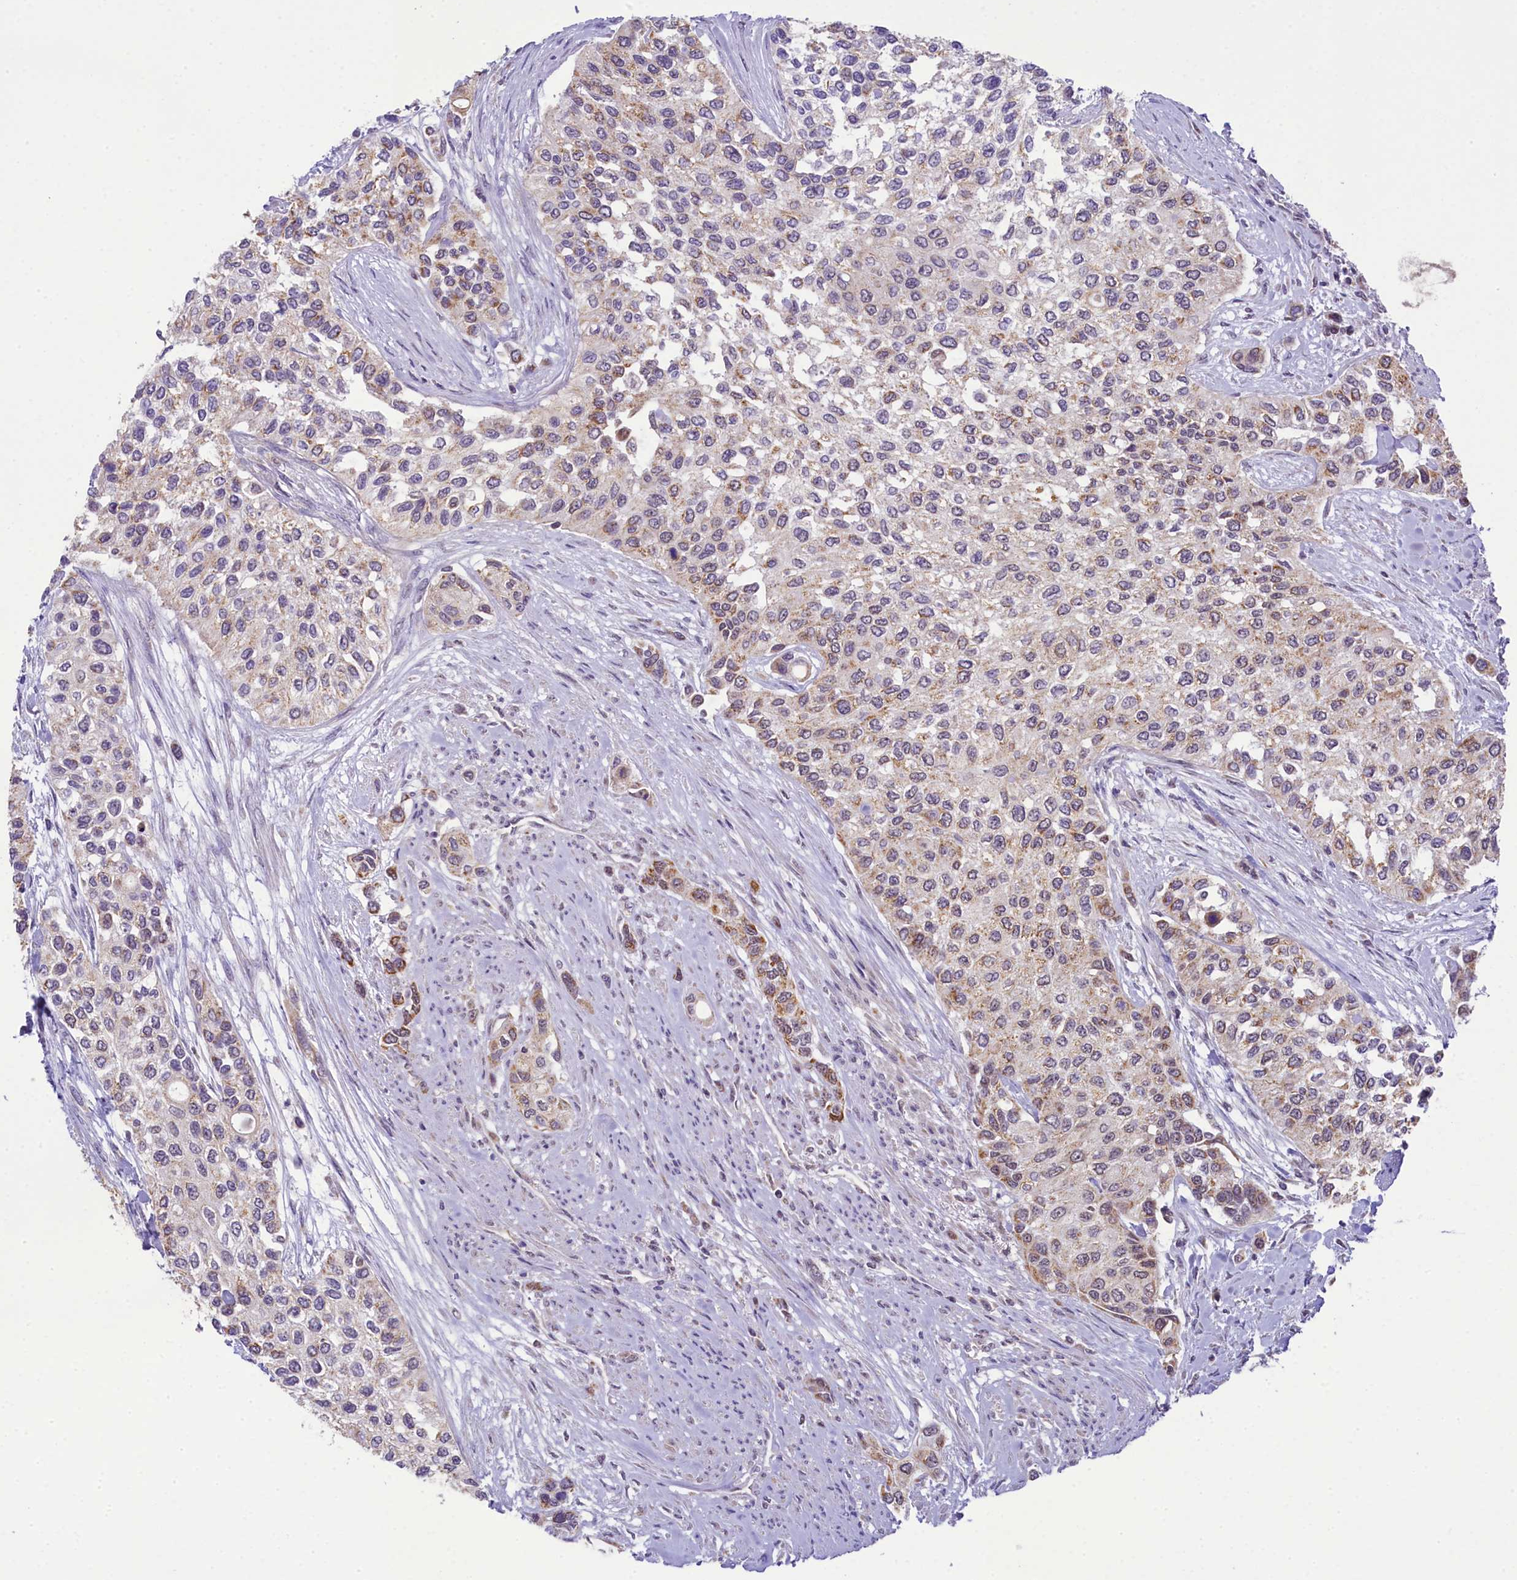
{"staining": {"intensity": "moderate", "quantity": "25%-75%", "location": "cytoplasmic/membranous"}, "tissue": "urothelial cancer", "cell_type": "Tumor cells", "image_type": "cancer", "snomed": [{"axis": "morphology", "description": "Normal tissue, NOS"}, {"axis": "morphology", "description": "Urothelial carcinoma, High grade"}, {"axis": "topography", "description": "Vascular tissue"}, {"axis": "topography", "description": "Urinary bladder"}], "caption": "Immunohistochemistry (IHC) histopathology image of neoplastic tissue: human urothelial cancer stained using IHC demonstrates medium levels of moderate protein expression localized specifically in the cytoplasmic/membranous of tumor cells, appearing as a cytoplasmic/membranous brown color.", "gene": "PAF1", "patient": {"sex": "female", "age": 56}}